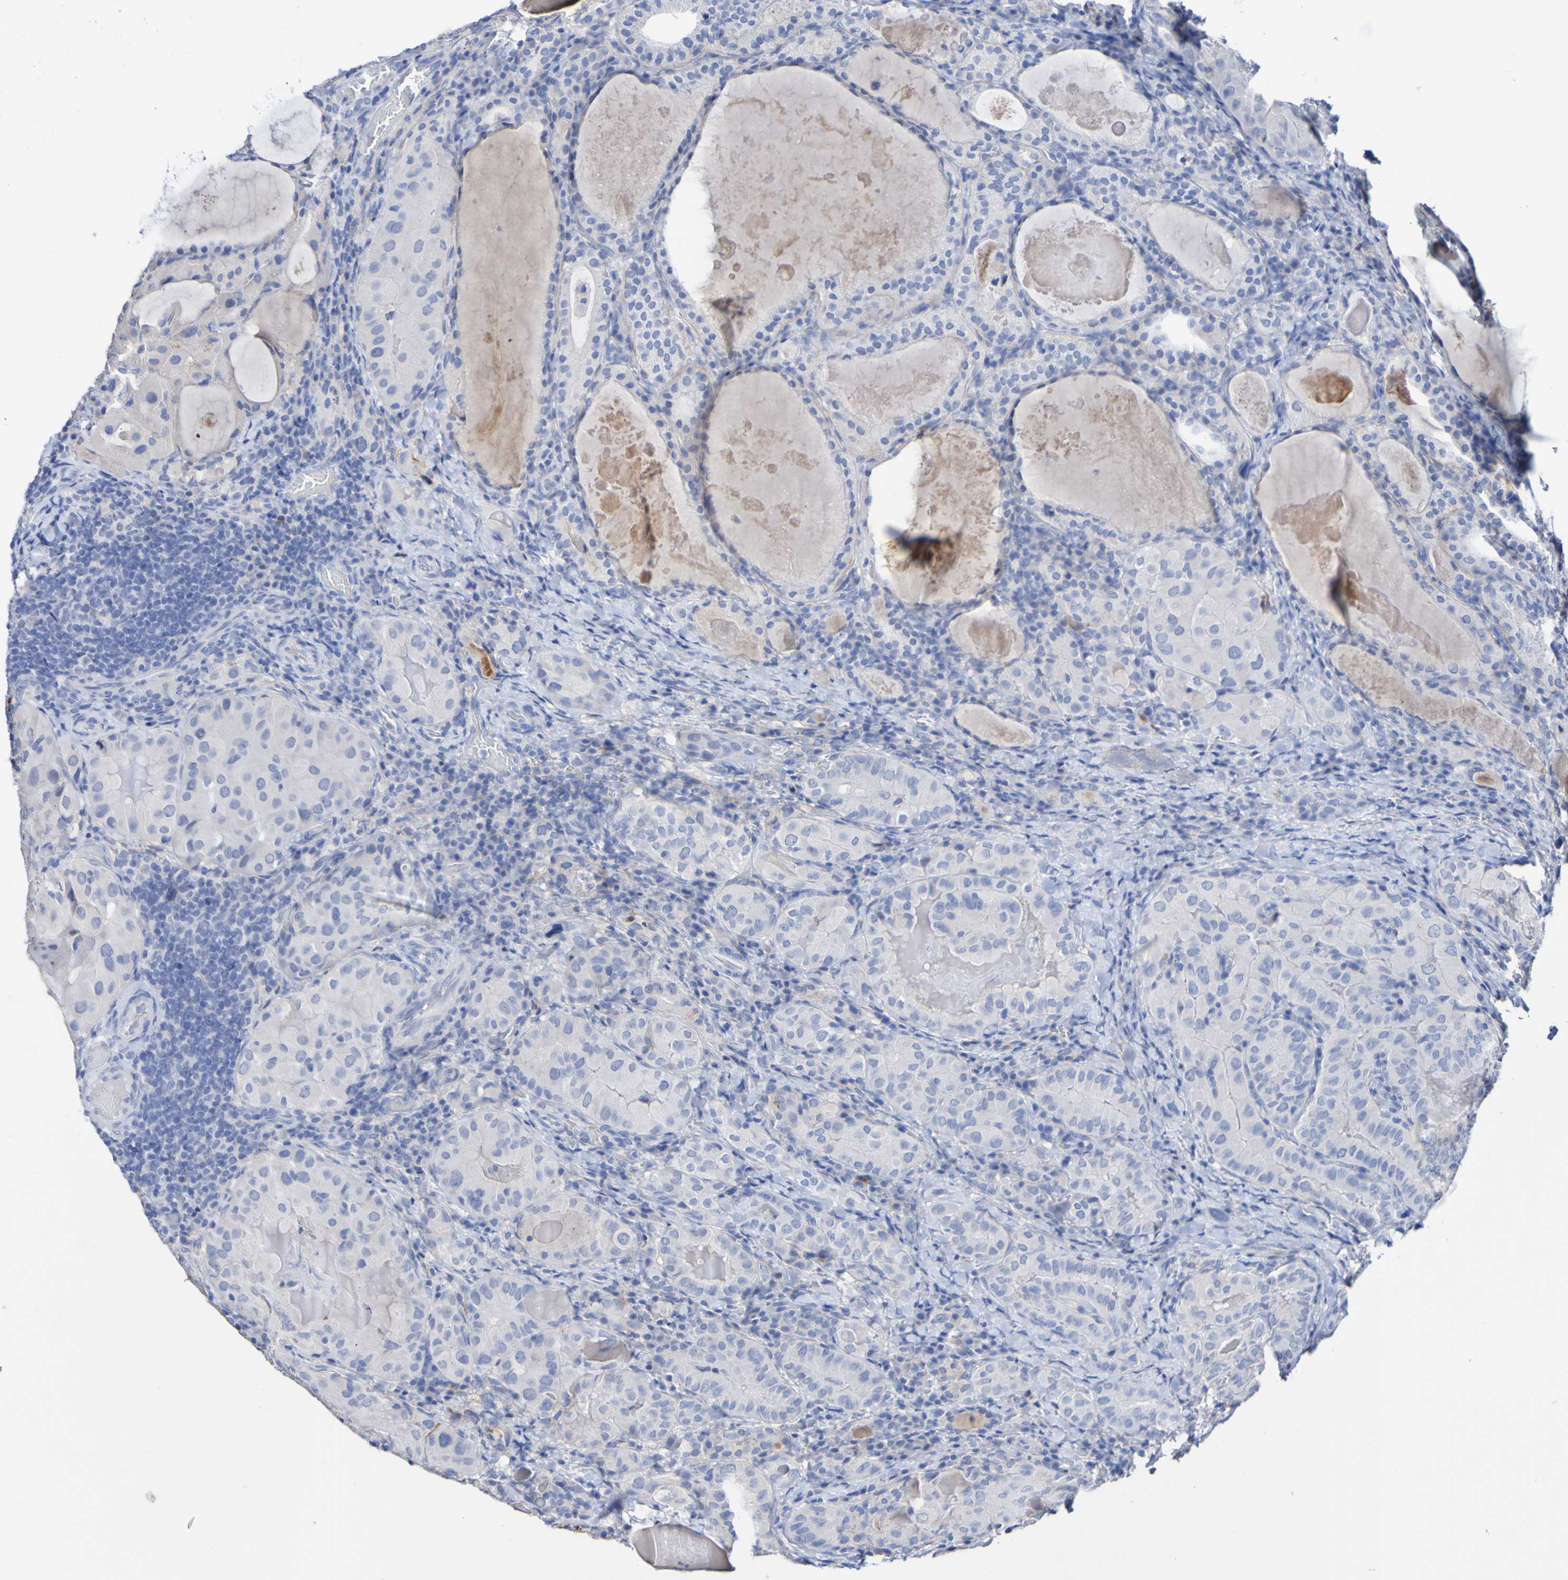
{"staining": {"intensity": "negative", "quantity": "none", "location": "none"}, "tissue": "thyroid cancer", "cell_type": "Tumor cells", "image_type": "cancer", "snomed": [{"axis": "morphology", "description": "Papillary adenocarcinoma, NOS"}, {"axis": "topography", "description": "Thyroid gland"}], "caption": "A high-resolution histopathology image shows immunohistochemistry (IHC) staining of thyroid cancer (papillary adenocarcinoma), which reveals no significant staining in tumor cells. (Immunohistochemistry, brightfield microscopy, high magnification).", "gene": "SGCB", "patient": {"sex": "female", "age": 42}}